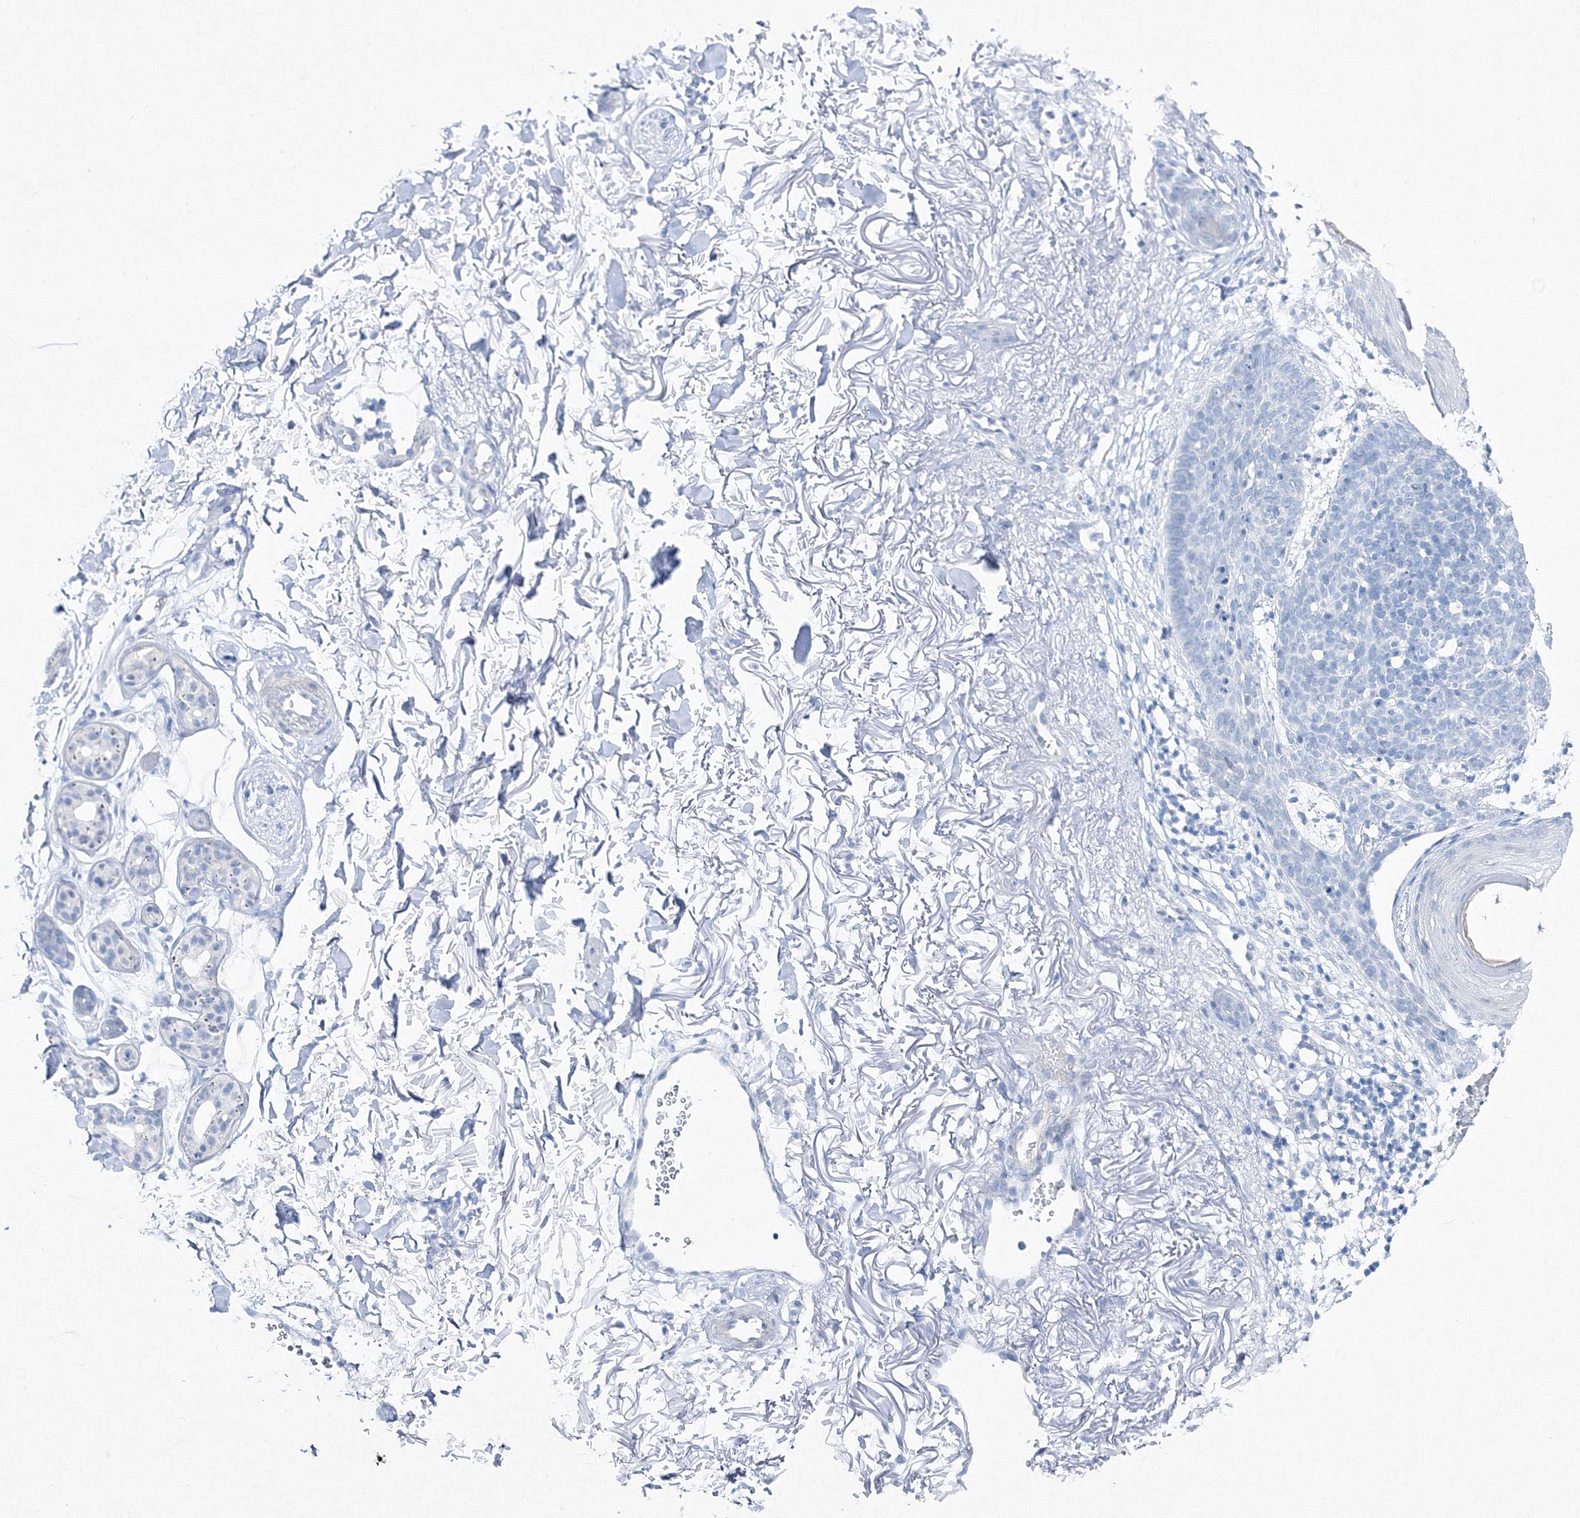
{"staining": {"intensity": "negative", "quantity": "none", "location": "none"}, "tissue": "skin cancer", "cell_type": "Tumor cells", "image_type": "cancer", "snomed": [{"axis": "morphology", "description": "Normal tissue, NOS"}, {"axis": "morphology", "description": "Basal cell carcinoma"}, {"axis": "topography", "description": "Skin"}], "caption": "Tumor cells are negative for protein expression in human basal cell carcinoma (skin). Brightfield microscopy of IHC stained with DAB (3,3'-diaminobenzidine) (brown) and hematoxylin (blue), captured at high magnification.", "gene": "GCKR", "patient": {"sex": "female", "age": 70}}